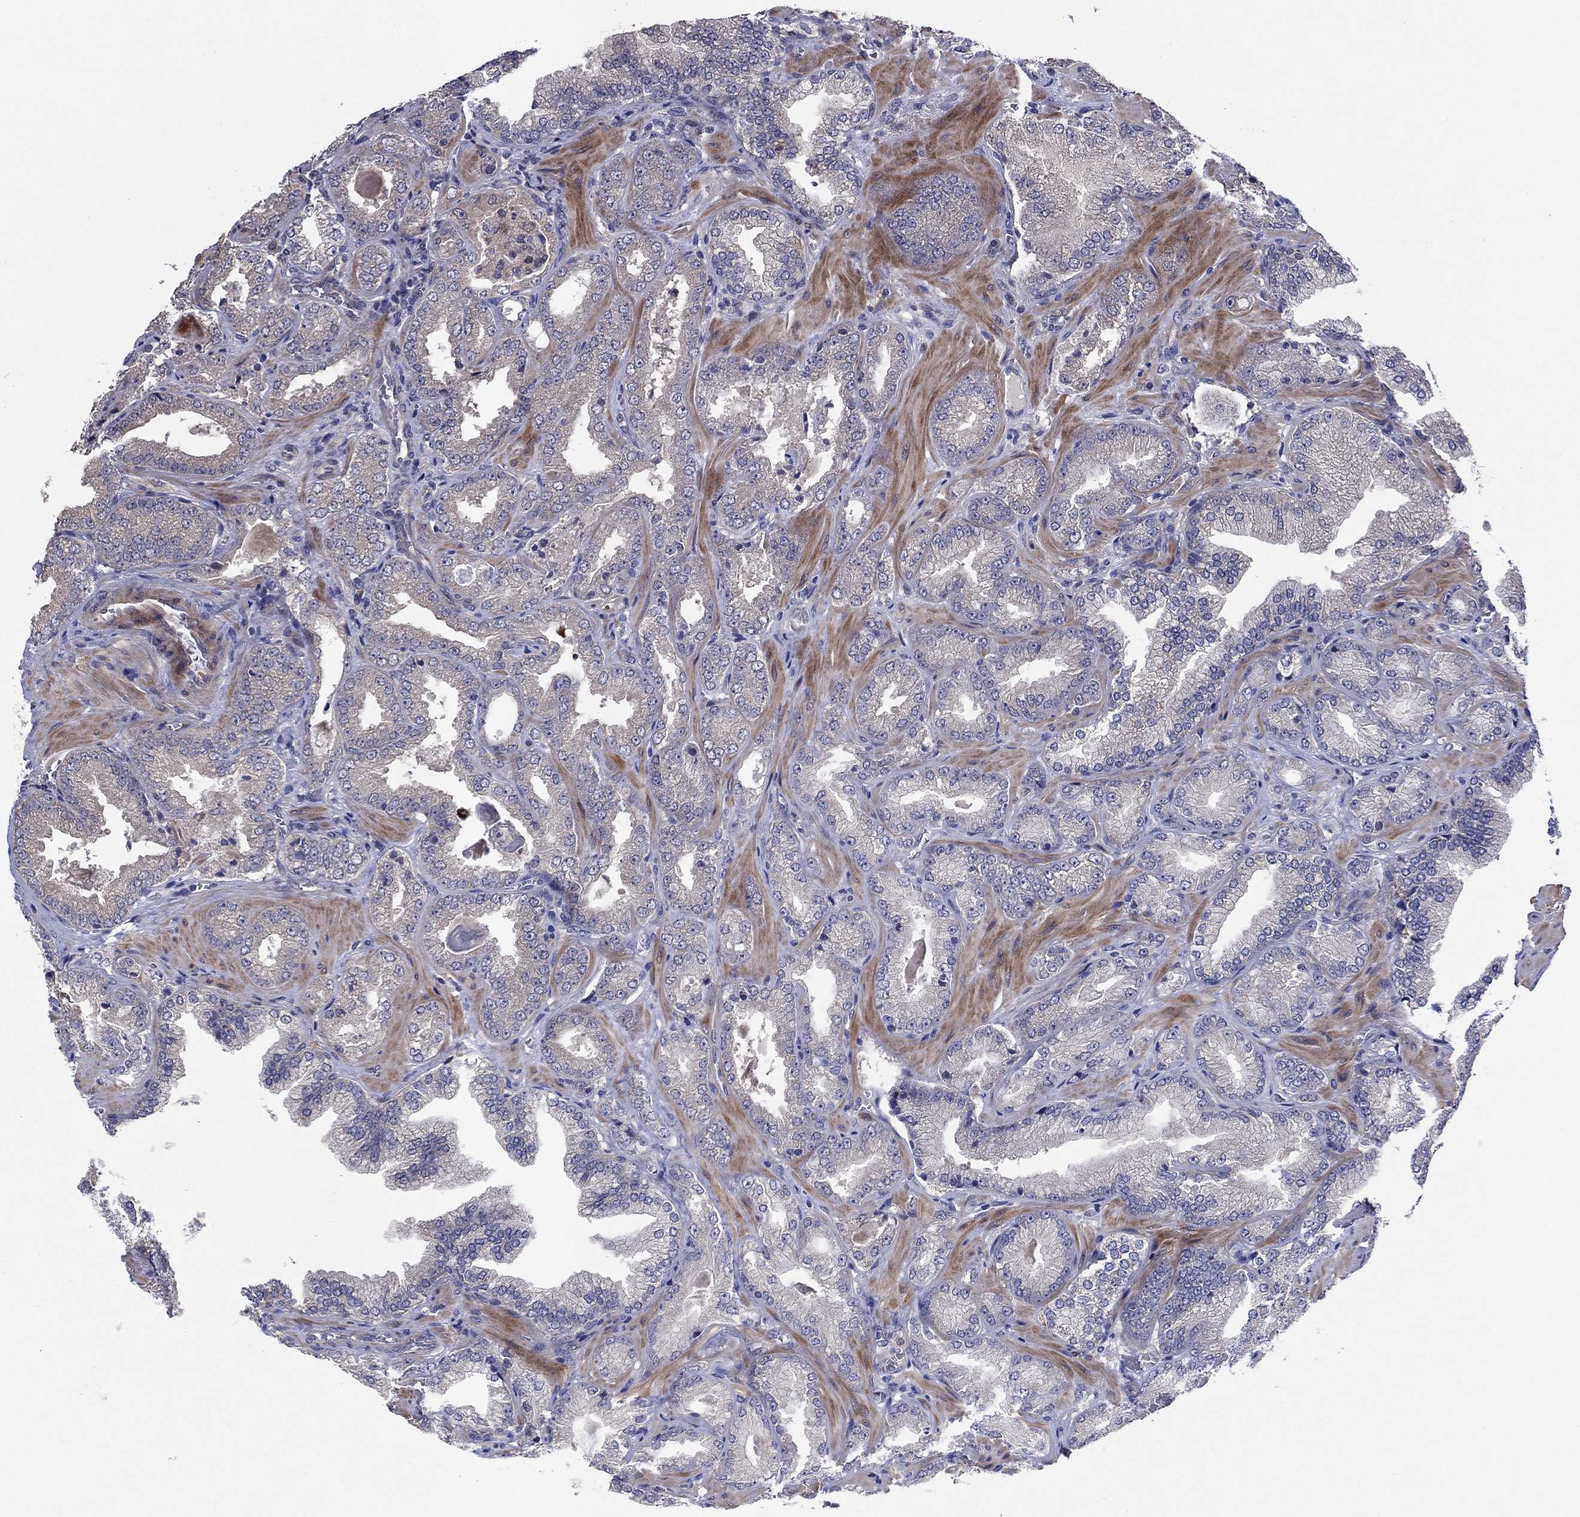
{"staining": {"intensity": "negative", "quantity": "none", "location": "none"}, "tissue": "prostate cancer", "cell_type": "Tumor cells", "image_type": "cancer", "snomed": [{"axis": "morphology", "description": "Adenocarcinoma, Low grade"}, {"axis": "topography", "description": "Prostate"}], "caption": "Tumor cells are negative for protein expression in human adenocarcinoma (low-grade) (prostate). (Immunohistochemistry (ihc), brightfield microscopy, high magnification).", "gene": "MSRB1", "patient": {"sex": "male", "age": 72}}